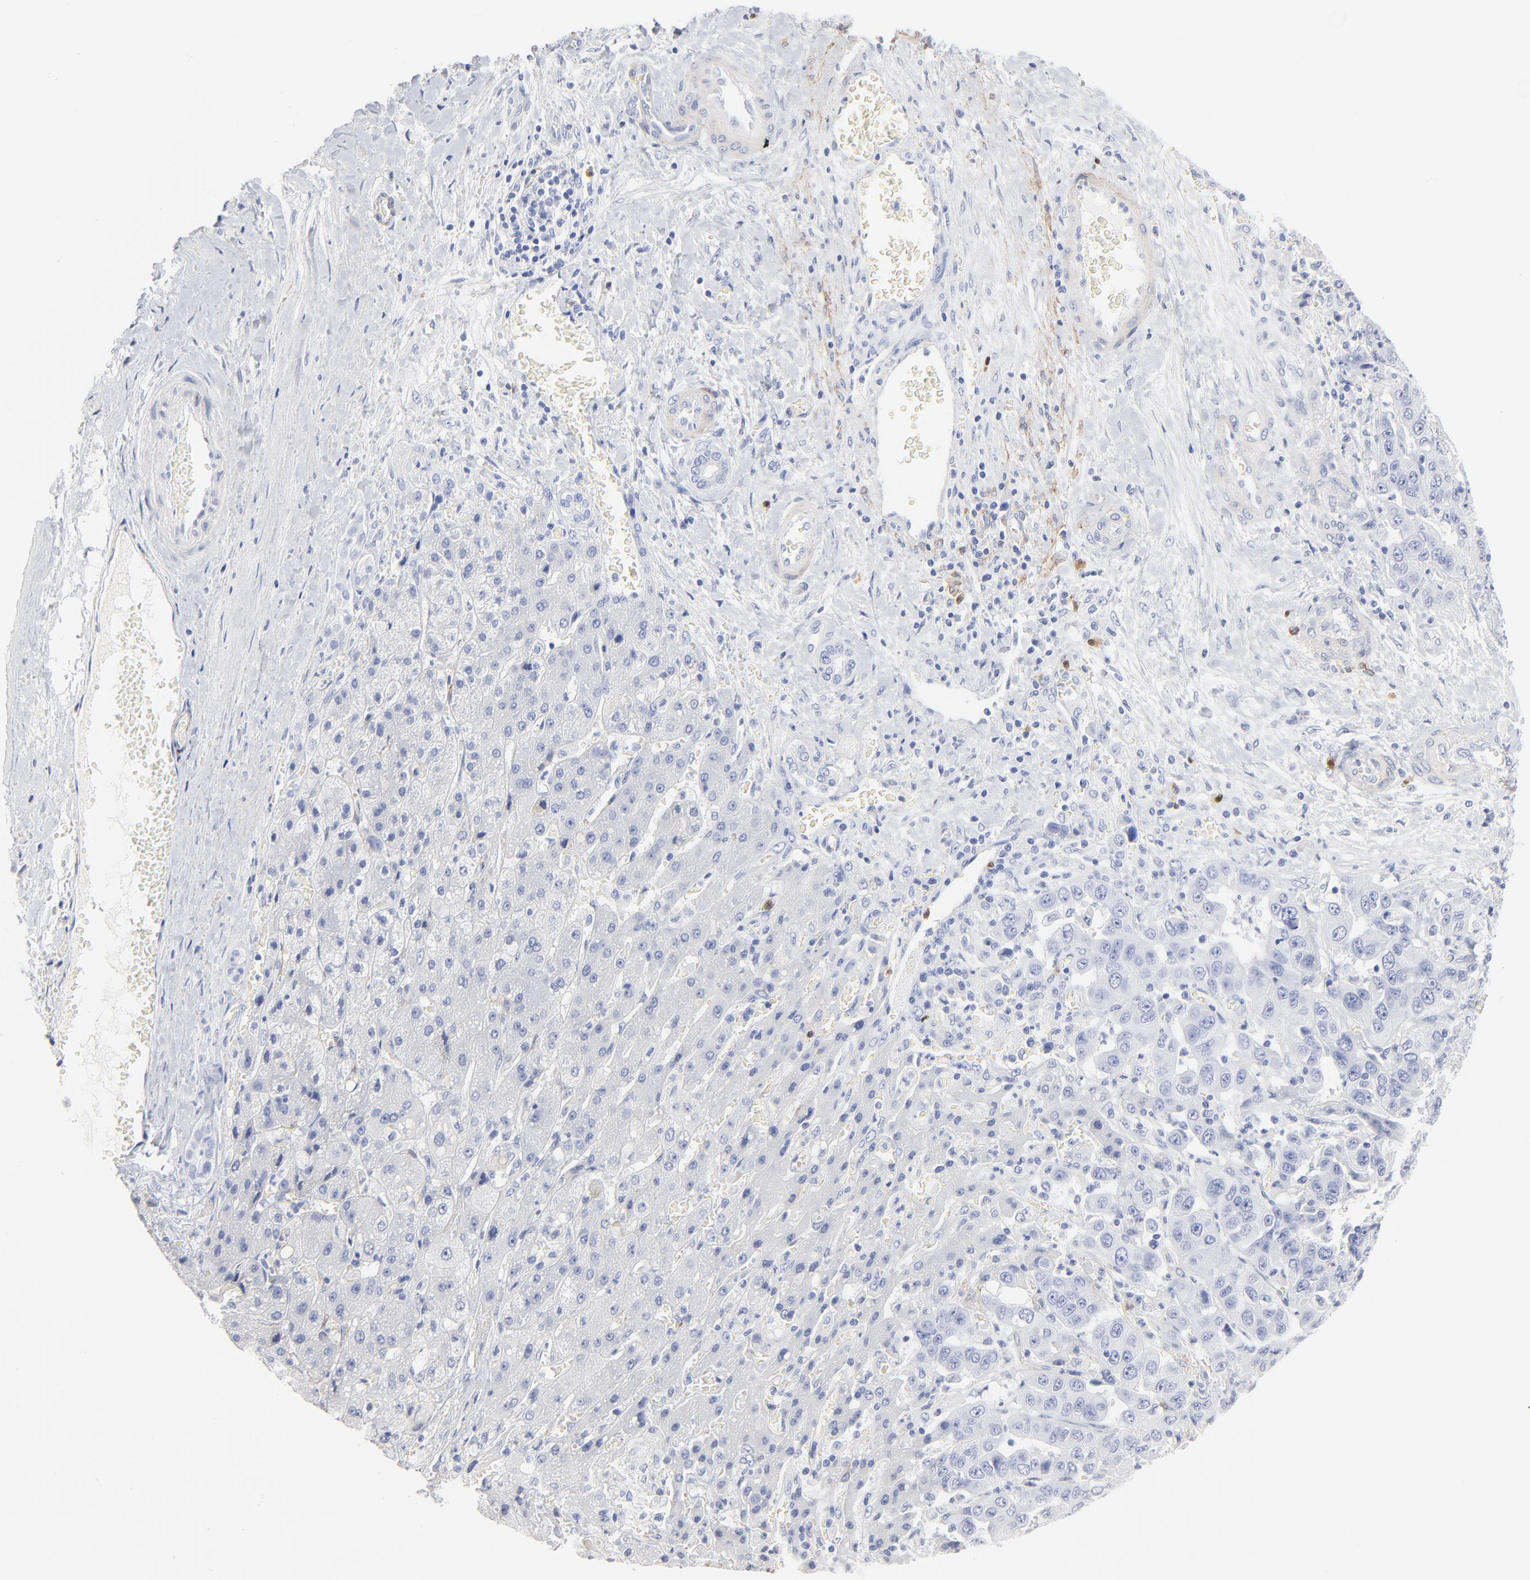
{"staining": {"intensity": "negative", "quantity": "none", "location": "none"}, "tissue": "liver cancer", "cell_type": "Tumor cells", "image_type": "cancer", "snomed": [{"axis": "morphology", "description": "Cholangiocarcinoma"}, {"axis": "topography", "description": "Liver"}], "caption": "Protein analysis of cholangiocarcinoma (liver) shows no significant expression in tumor cells. (Brightfield microscopy of DAB (3,3'-diaminobenzidine) IHC at high magnification).", "gene": "AGTR1", "patient": {"sex": "female", "age": 52}}